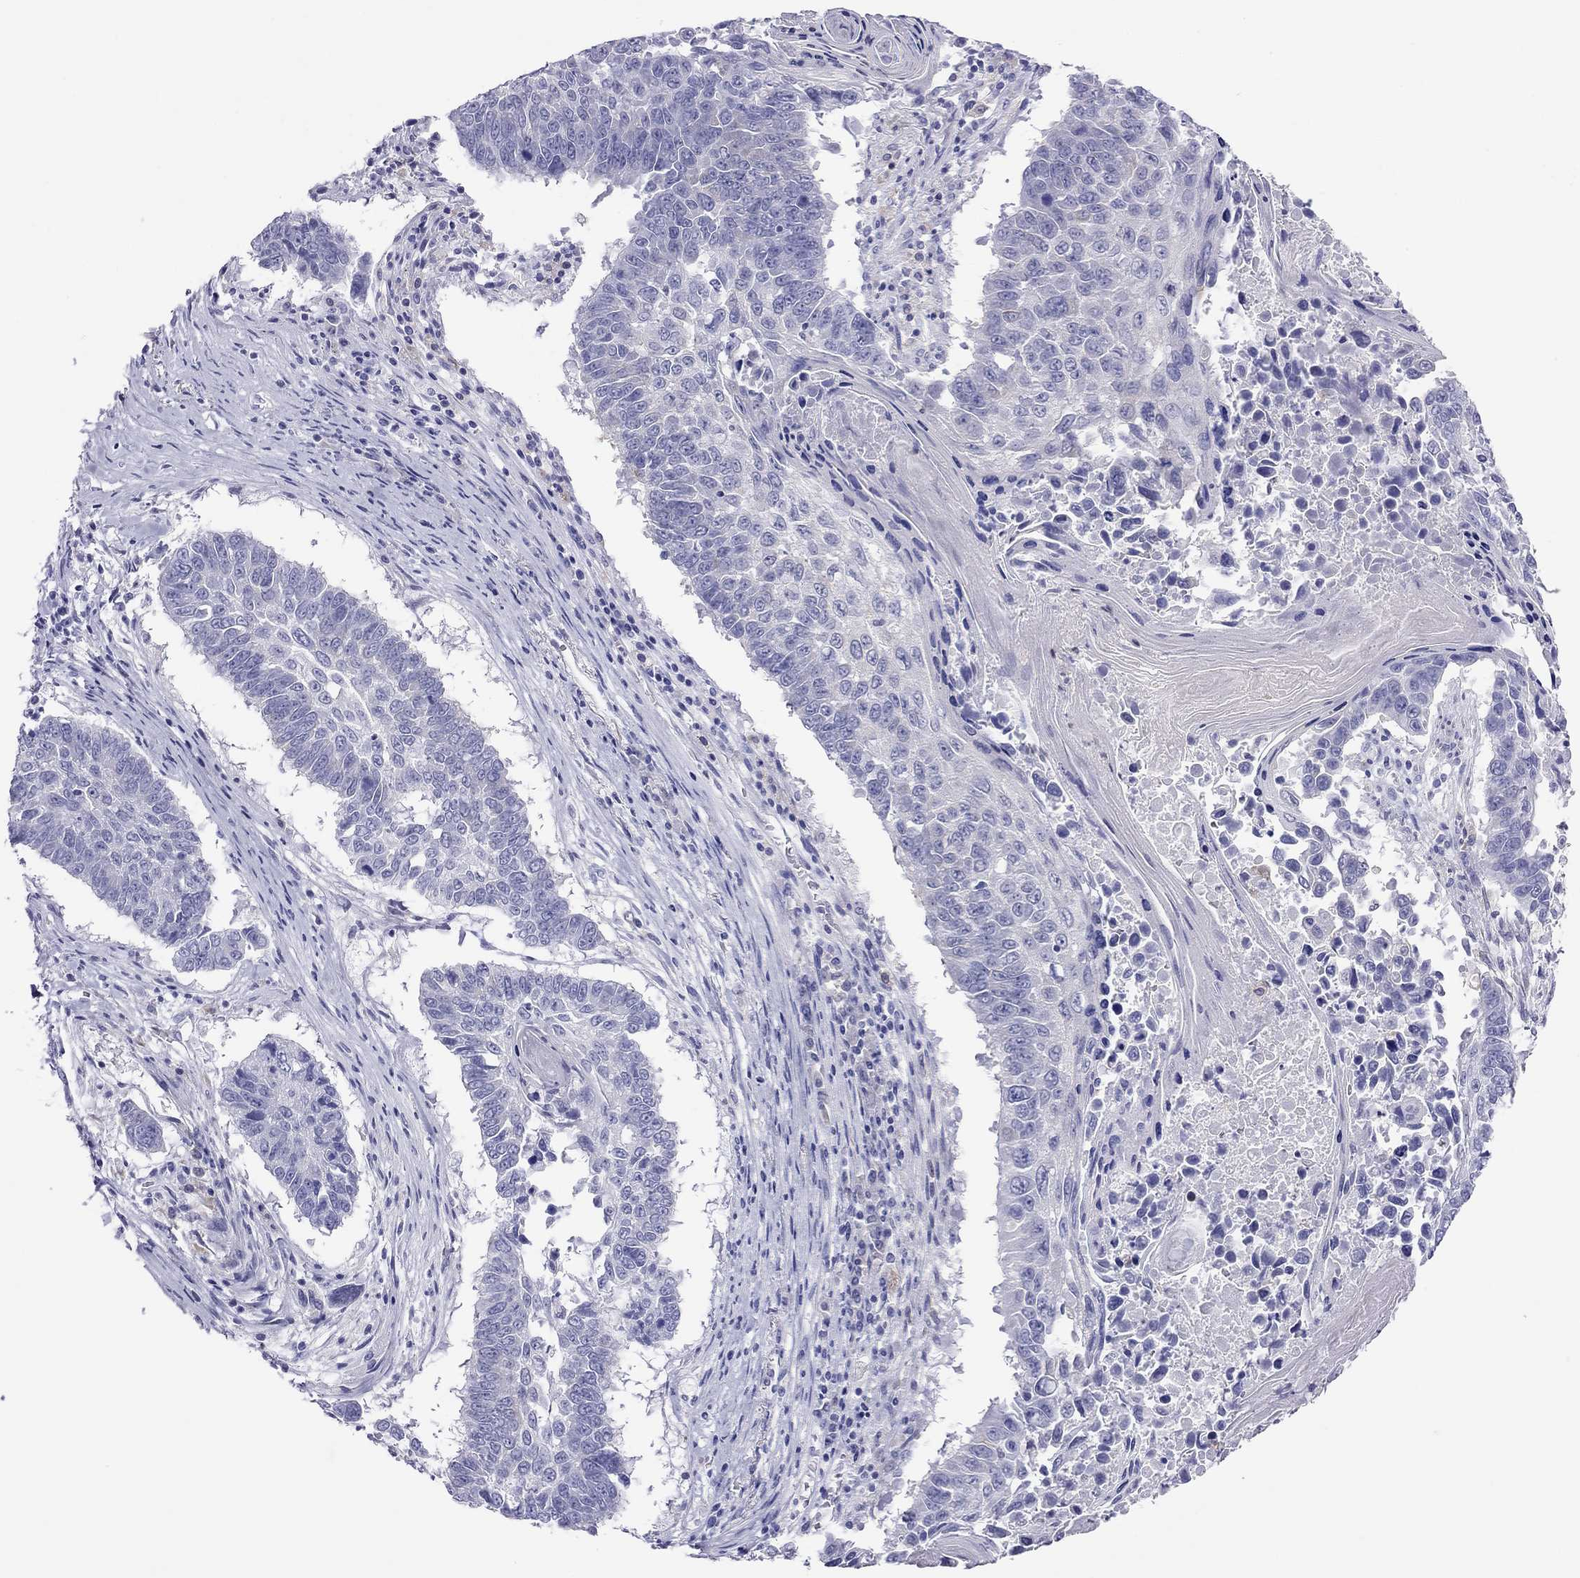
{"staining": {"intensity": "negative", "quantity": "none", "location": "none"}, "tissue": "lung cancer", "cell_type": "Tumor cells", "image_type": "cancer", "snomed": [{"axis": "morphology", "description": "Squamous cell carcinoma, NOS"}, {"axis": "topography", "description": "Lung"}], "caption": "Tumor cells are negative for brown protein staining in lung squamous cell carcinoma. (Stains: DAB IHC with hematoxylin counter stain, Microscopy: brightfield microscopy at high magnification).", "gene": "SLC46A2", "patient": {"sex": "male", "age": 73}}